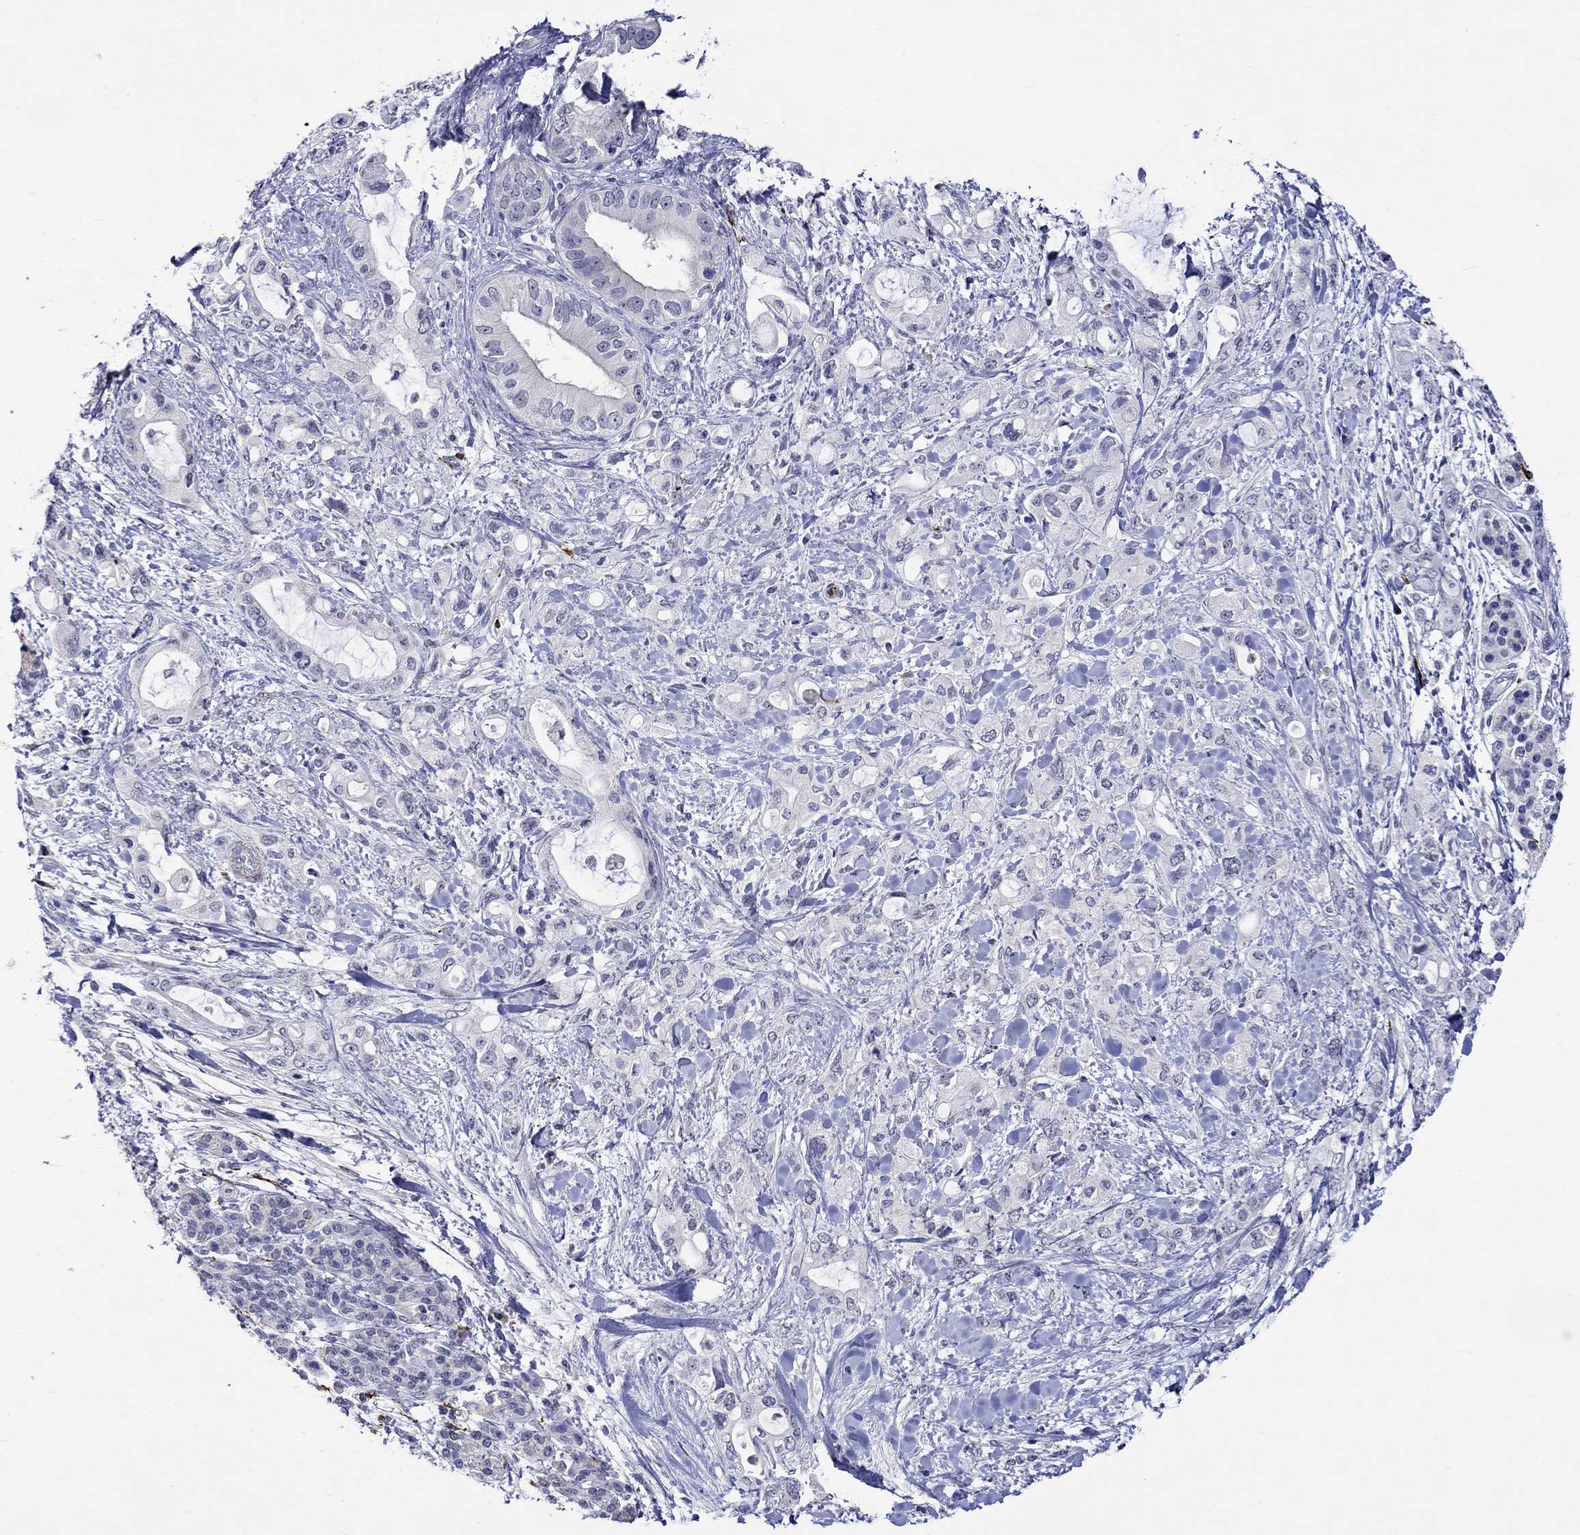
{"staining": {"intensity": "negative", "quantity": "none", "location": "none"}, "tissue": "pancreatic cancer", "cell_type": "Tumor cells", "image_type": "cancer", "snomed": [{"axis": "morphology", "description": "Adenocarcinoma, NOS"}, {"axis": "topography", "description": "Pancreas"}], "caption": "IHC photomicrograph of pancreatic cancer (adenocarcinoma) stained for a protein (brown), which shows no staining in tumor cells.", "gene": "CRYAB", "patient": {"sex": "female", "age": 56}}